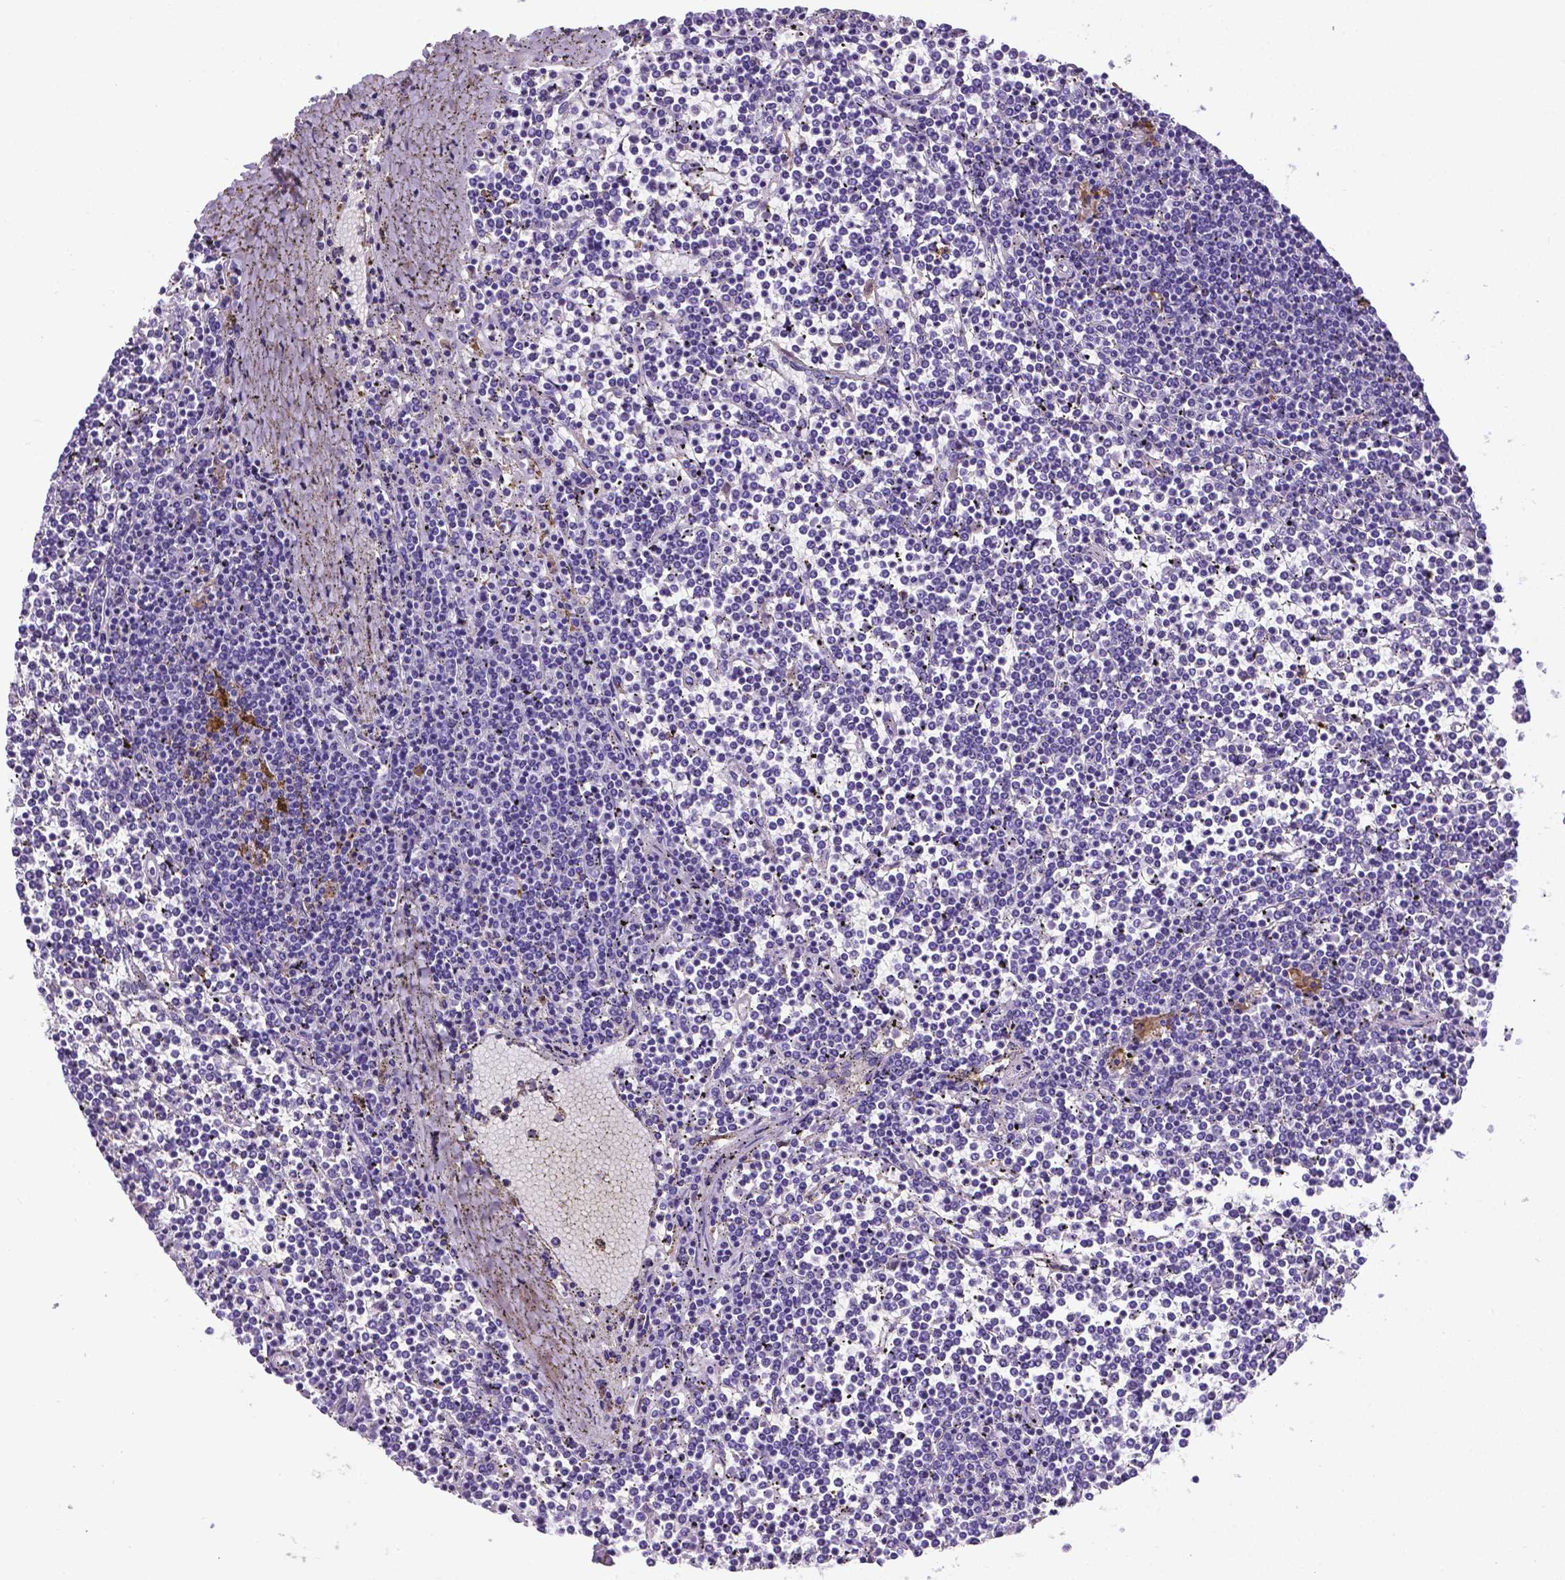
{"staining": {"intensity": "negative", "quantity": "none", "location": "none"}, "tissue": "lymphoma", "cell_type": "Tumor cells", "image_type": "cancer", "snomed": [{"axis": "morphology", "description": "Malignant lymphoma, non-Hodgkin's type, Low grade"}, {"axis": "topography", "description": "Spleen"}], "caption": "Tumor cells show no significant protein positivity in low-grade malignant lymphoma, non-Hodgkin's type.", "gene": "APOE", "patient": {"sex": "female", "age": 19}}